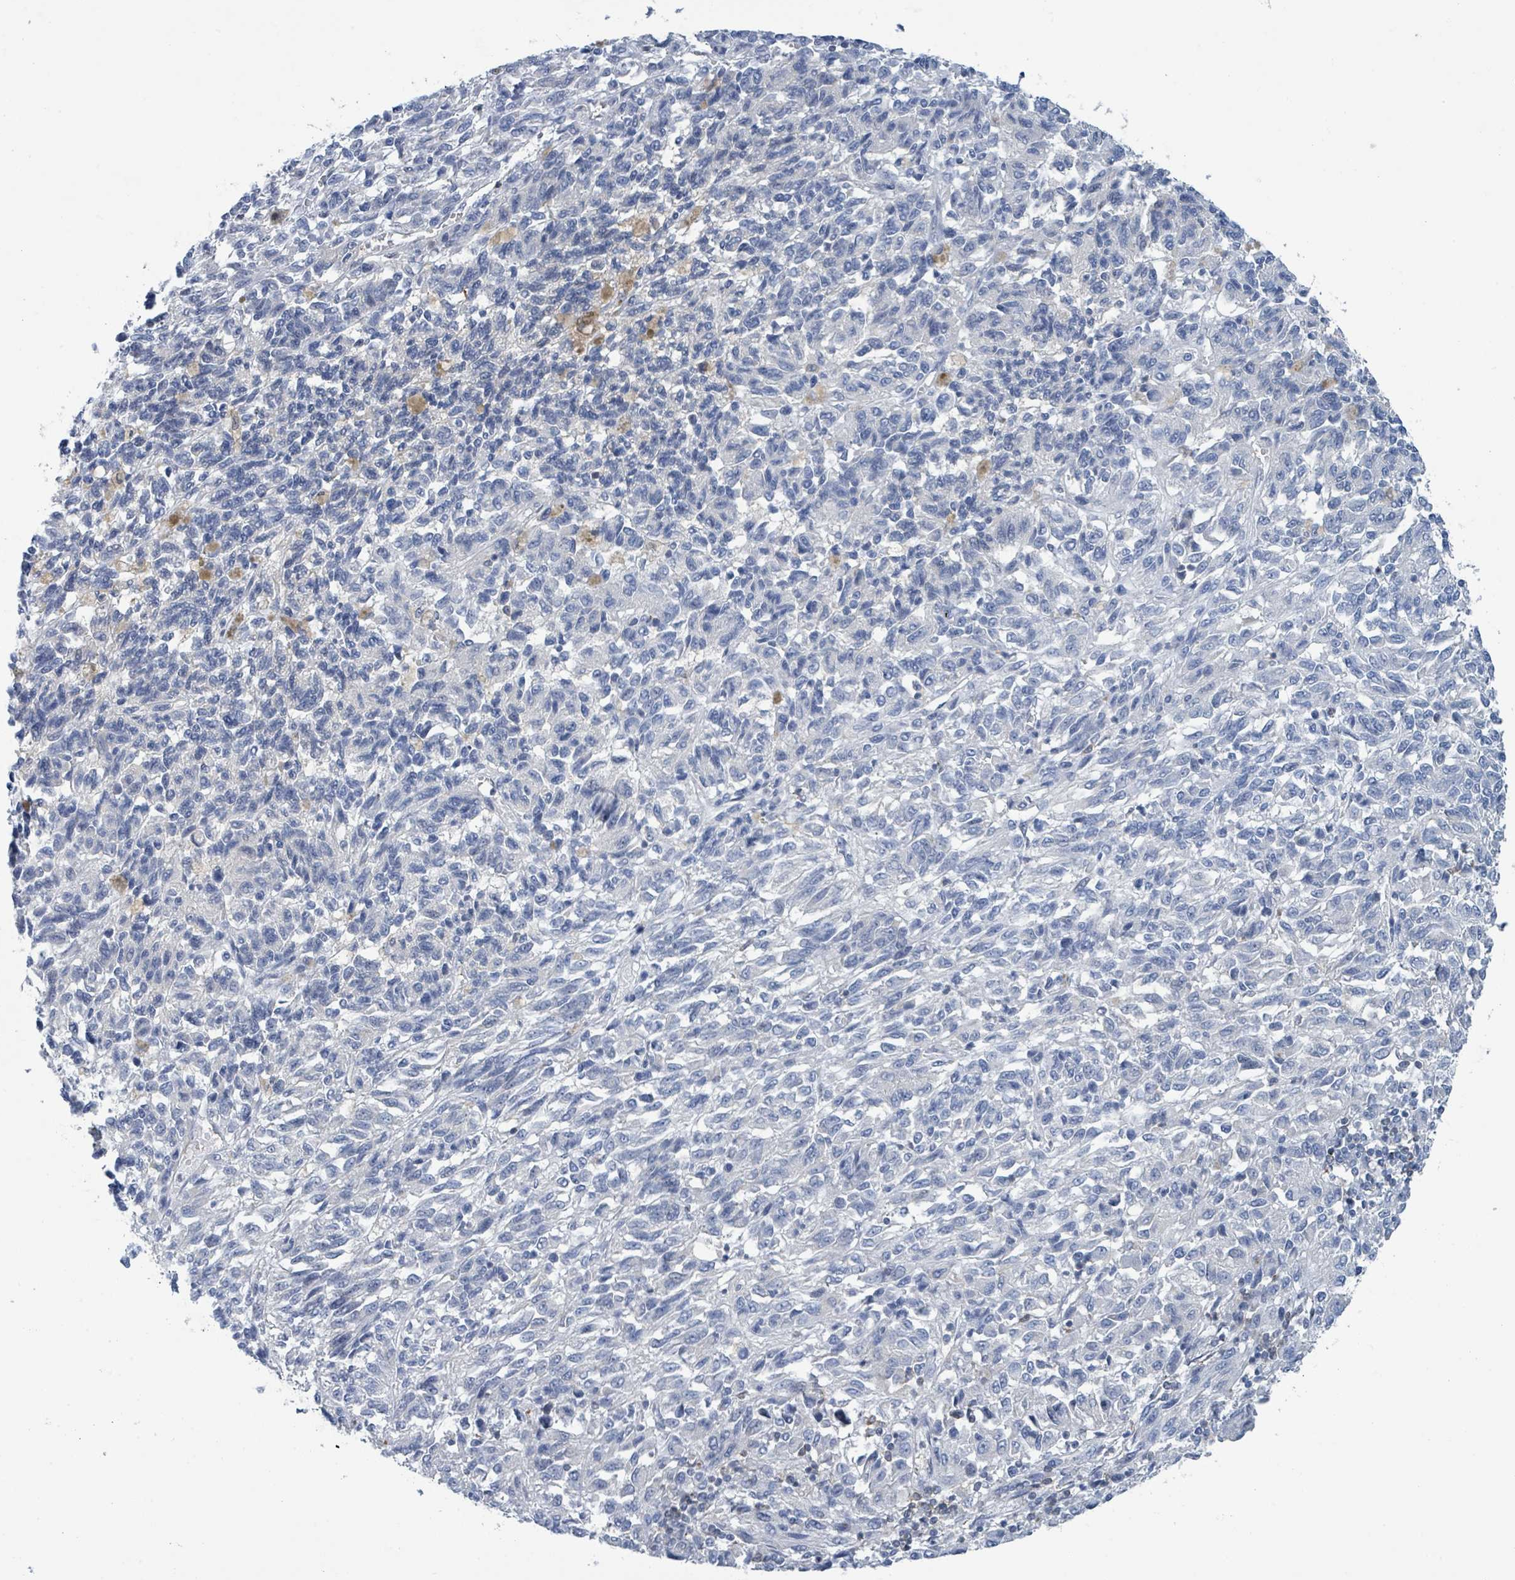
{"staining": {"intensity": "negative", "quantity": "none", "location": "none"}, "tissue": "melanoma", "cell_type": "Tumor cells", "image_type": "cancer", "snomed": [{"axis": "morphology", "description": "Malignant melanoma, Metastatic site"}, {"axis": "topography", "description": "Lung"}], "caption": "This is a histopathology image of IHC staining of melanoma, which shows no staining in tumor cells.", "gene": "DGKZ", "patient": {"sex": "male", "age": 64}}